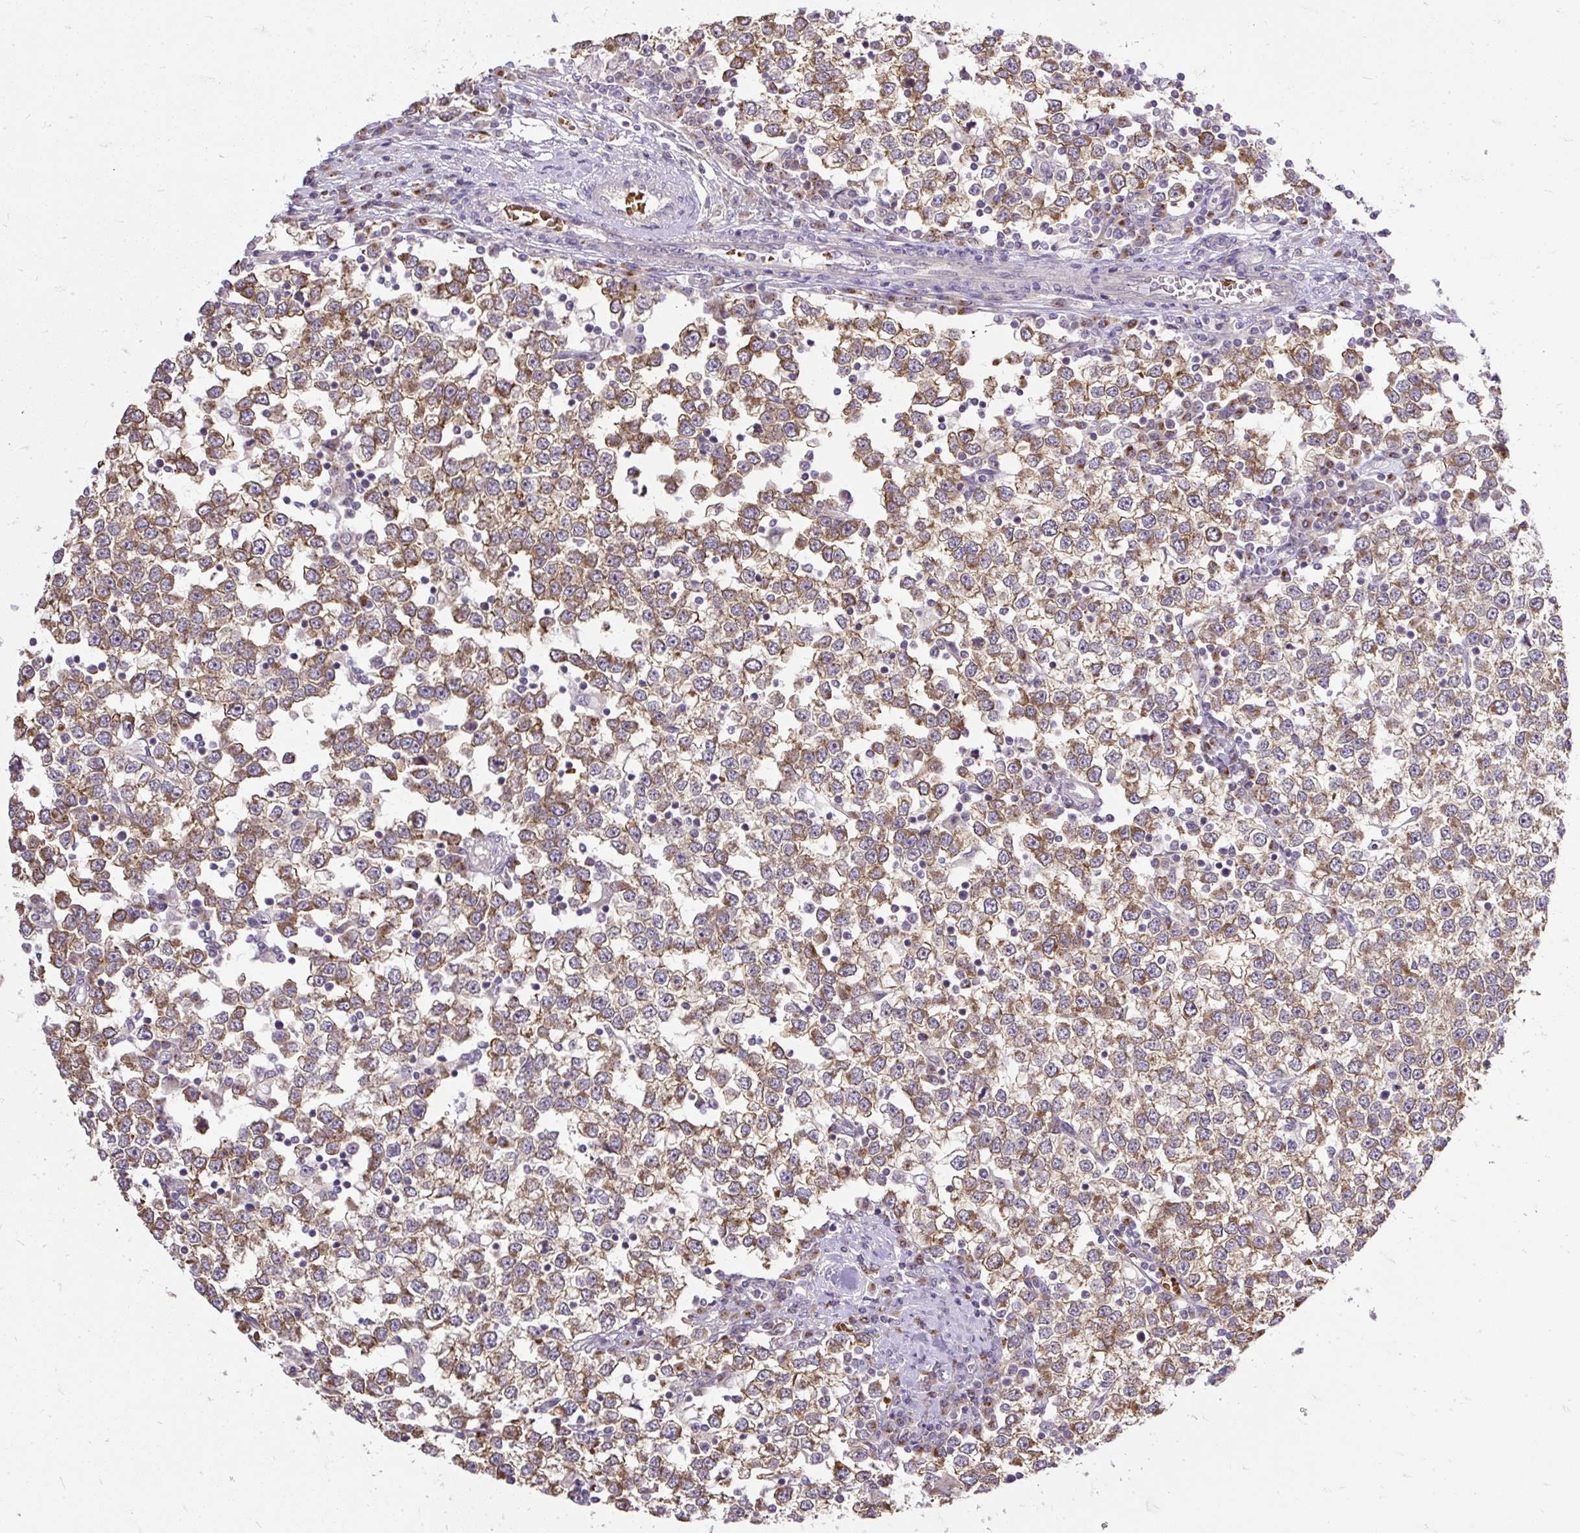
{"staining": {"intensity": "moderate", "quantity": ">75%", "location": "cytoplasmic/membranous"}, "tissue": "testis cancer", "cell_type": "Tumor cells", "image_type": "cancer", "snomed": [{"axis": "morphology", "description": "Seminoma, NOS"}, {"axis": "topography", "description": "Testis"}], "caption": "Brown immunohistochemical staining in testis seminoma shows moderate cytoplasmic/membranous positivity in about >75% of tumor cells.", "gene": "SMC4", "patient": {"sex": "male", "age": 65}}